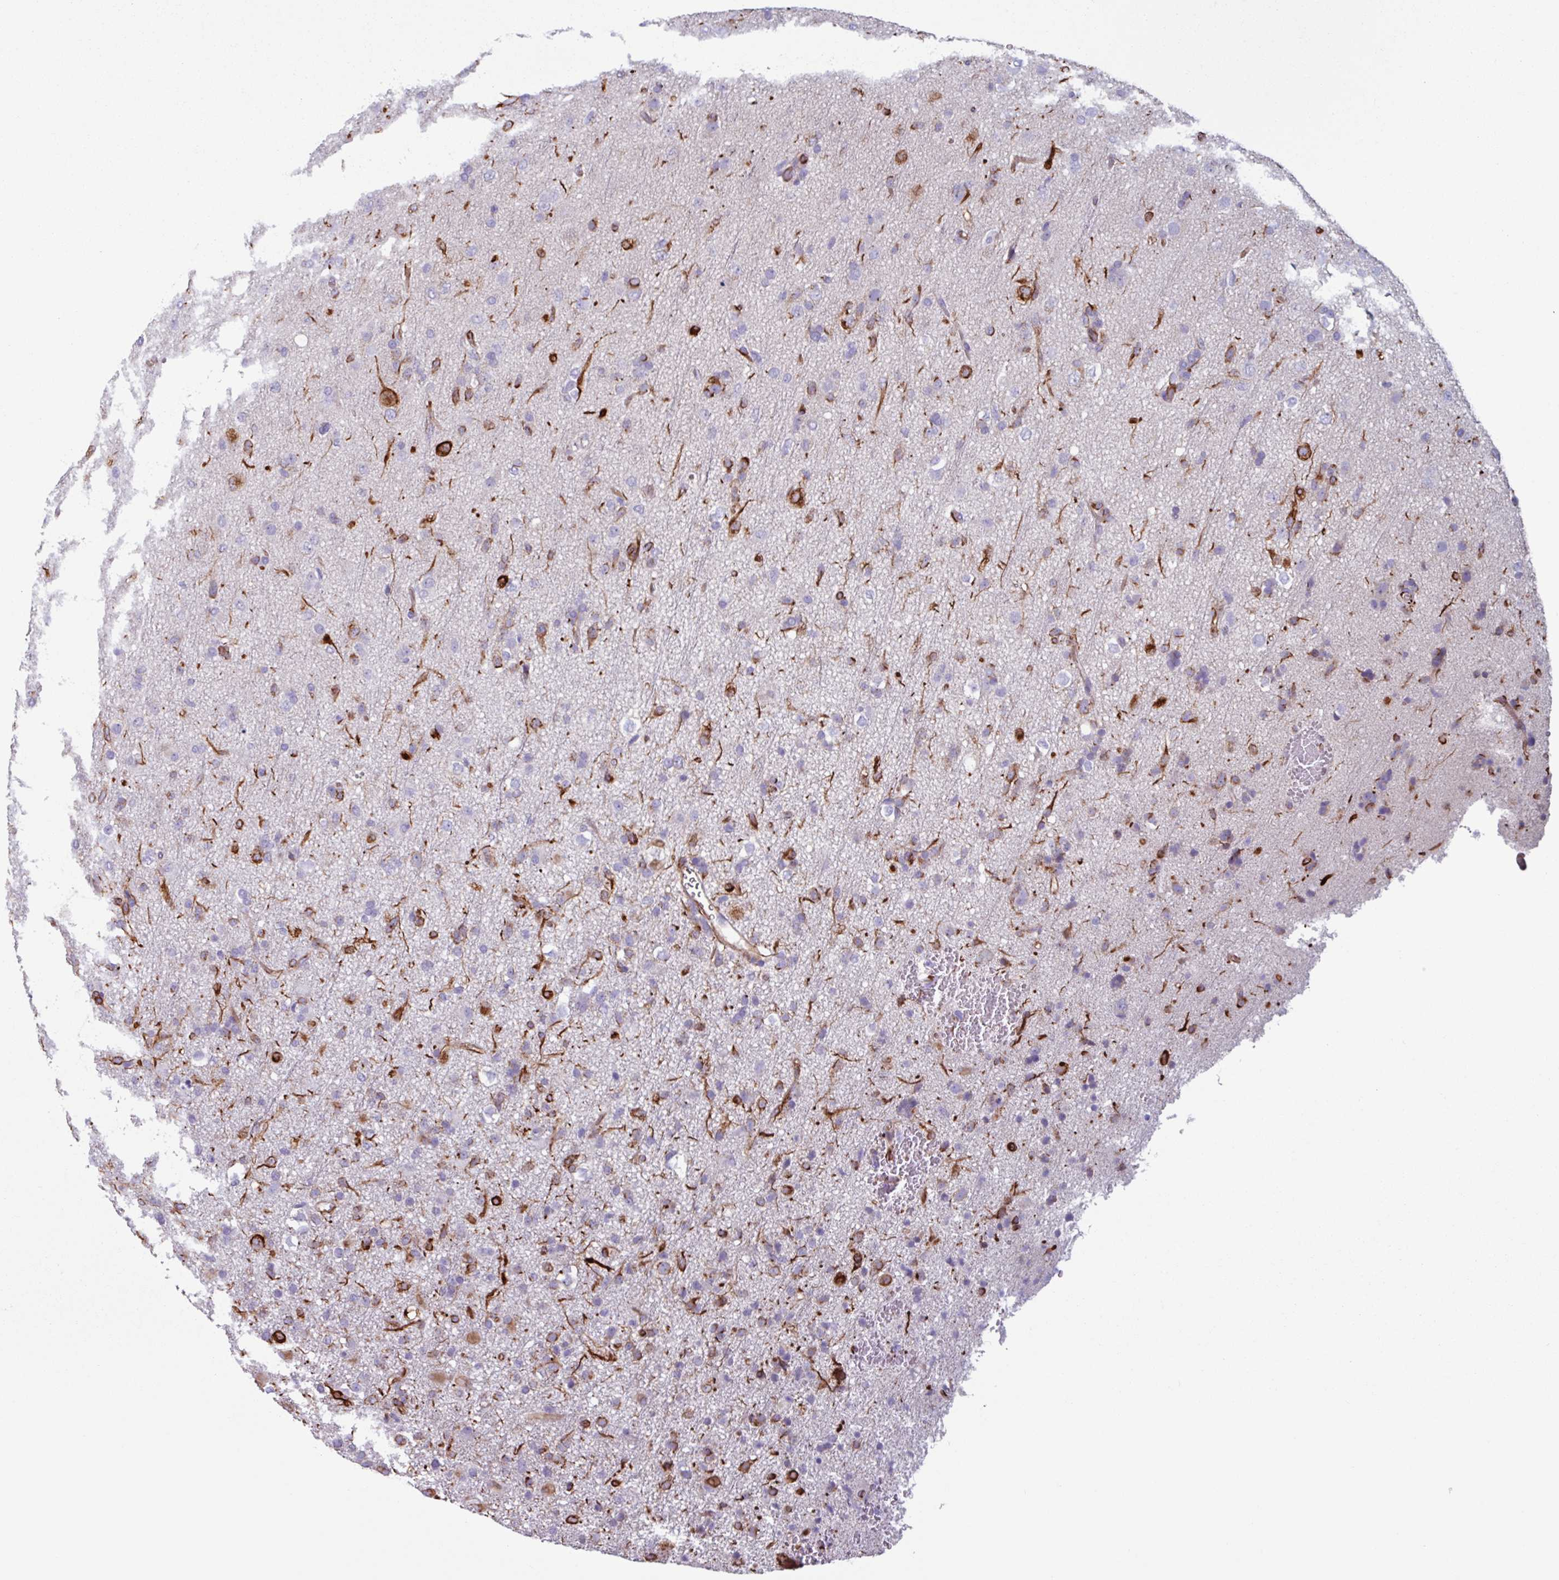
{"staining": {"intensity": "strong", "quantity": "<25%", "location": "cytoplasmic/membranous"}, "tissue": "glioma", "cell_type": "Tumor cells", "image_type": "cancer", "snomed": [{"axis": "morphology", "description": "Glioma, malignant, Low grade"}, {"axis": "topography", "description": "Brain"}], "caption": "The micrograph reveals immunohistochemical staining of malignant glioma (low-grade). There is strong cytoplasmic/membranous staining is seen in about <25% of tumor cells. The staining was performed using DAB, with brown indicating positive protein expression. Nuclei are stained blue with hematoxylin.", "gene": "BTD", "patient": {"sex": "male", "age": 65}}